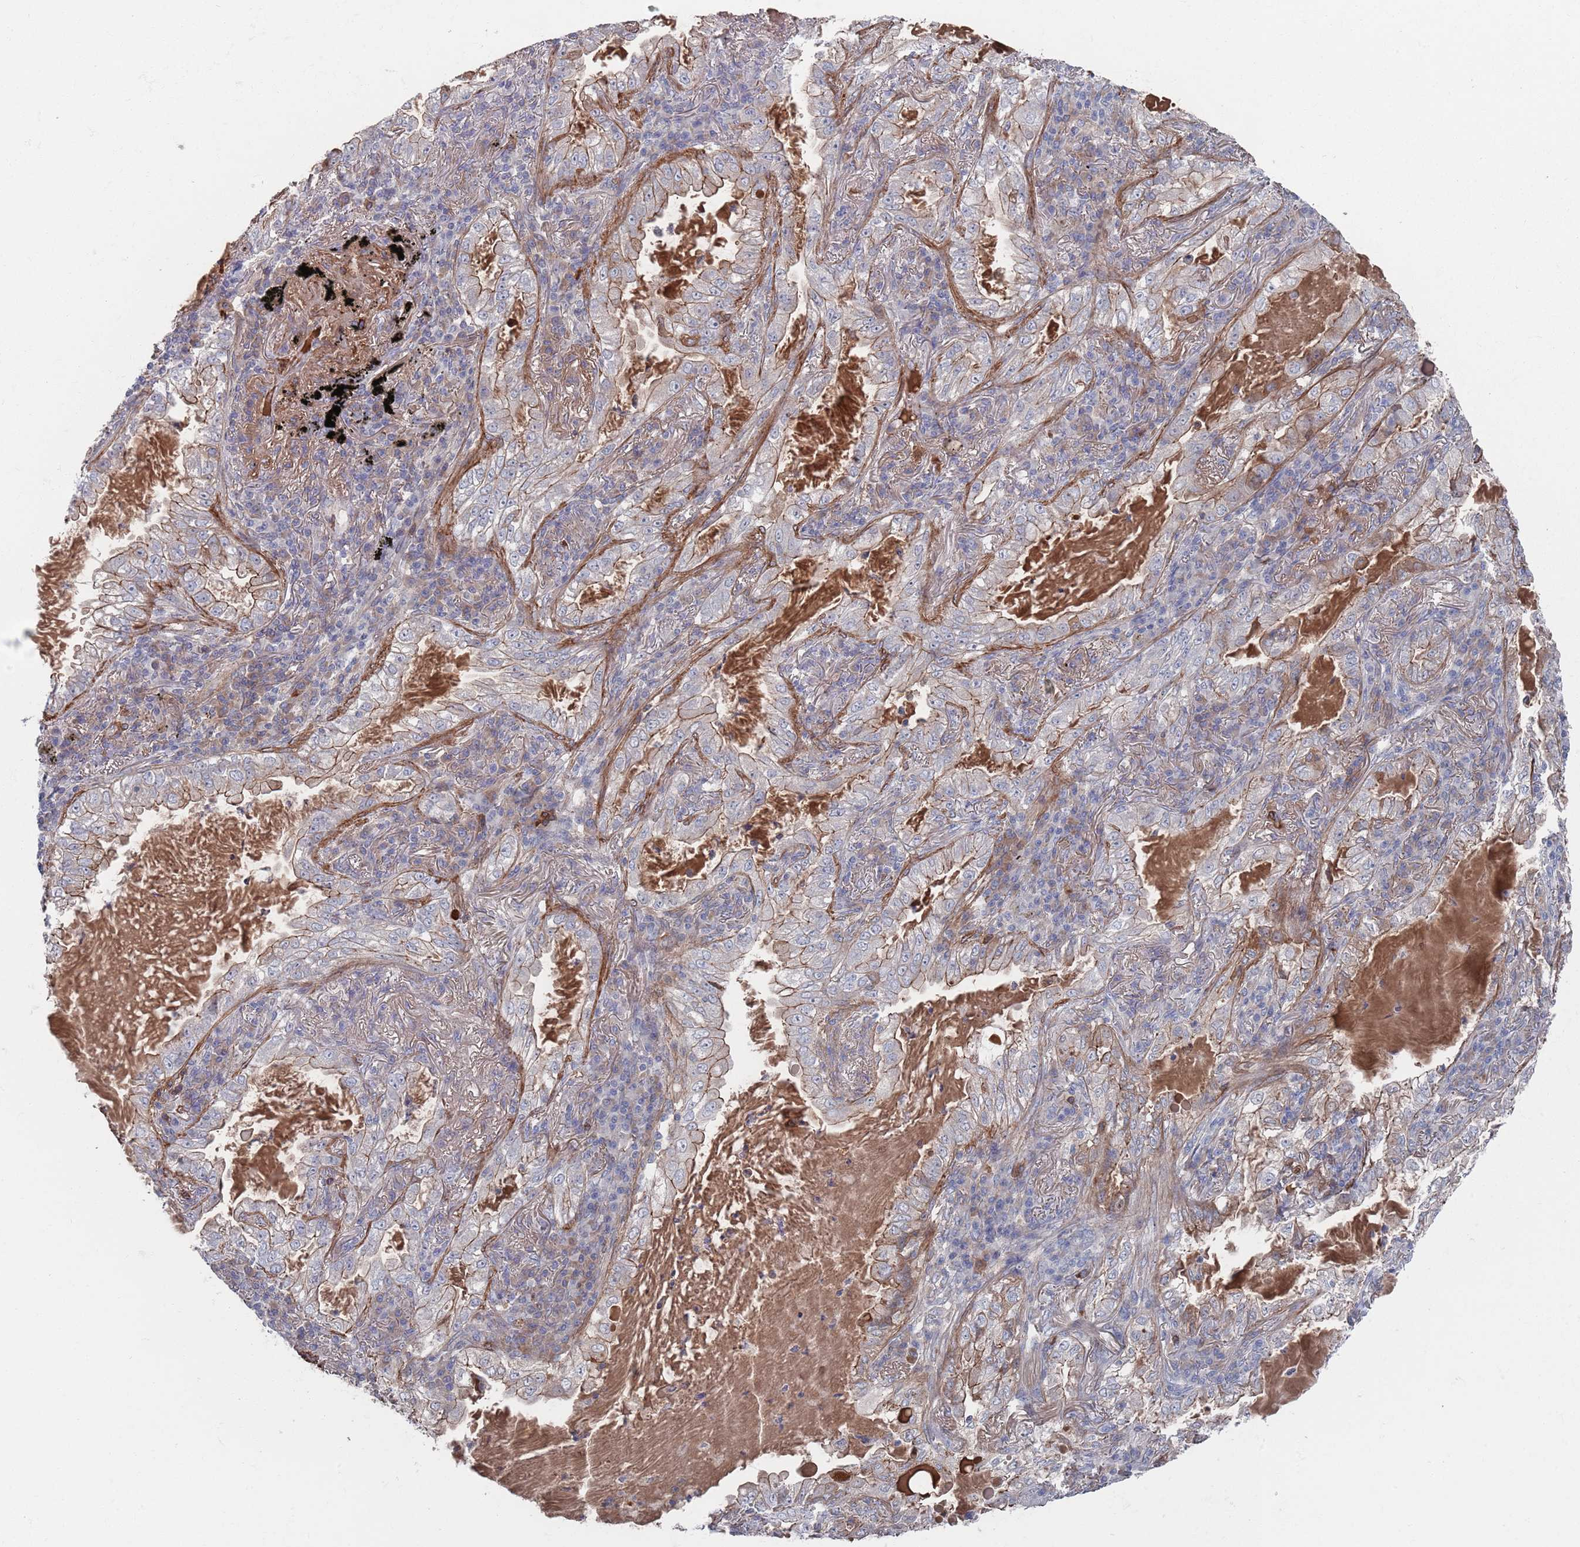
{"staining": {"intensity": "negative", "quantity": "none", "location": "none"}, "tissue": "lung cancer", "cell_type": "Tumor cells", "image_type": "cancer", "snomed": [{"axis": "morphology", "description": "Adenocarcinoma, NOS"}, {"axis": "topography", "description": "Lung"}], "caption": "IHC histopathology image of neoplastic tissue: human lung cancer stained with DAB (3,3'-diaminobenzidine) reveals no significant protein staining in tumor cells.", "gene": "PLEKHA4", "patient": {"sex": "female", "age": 73}}